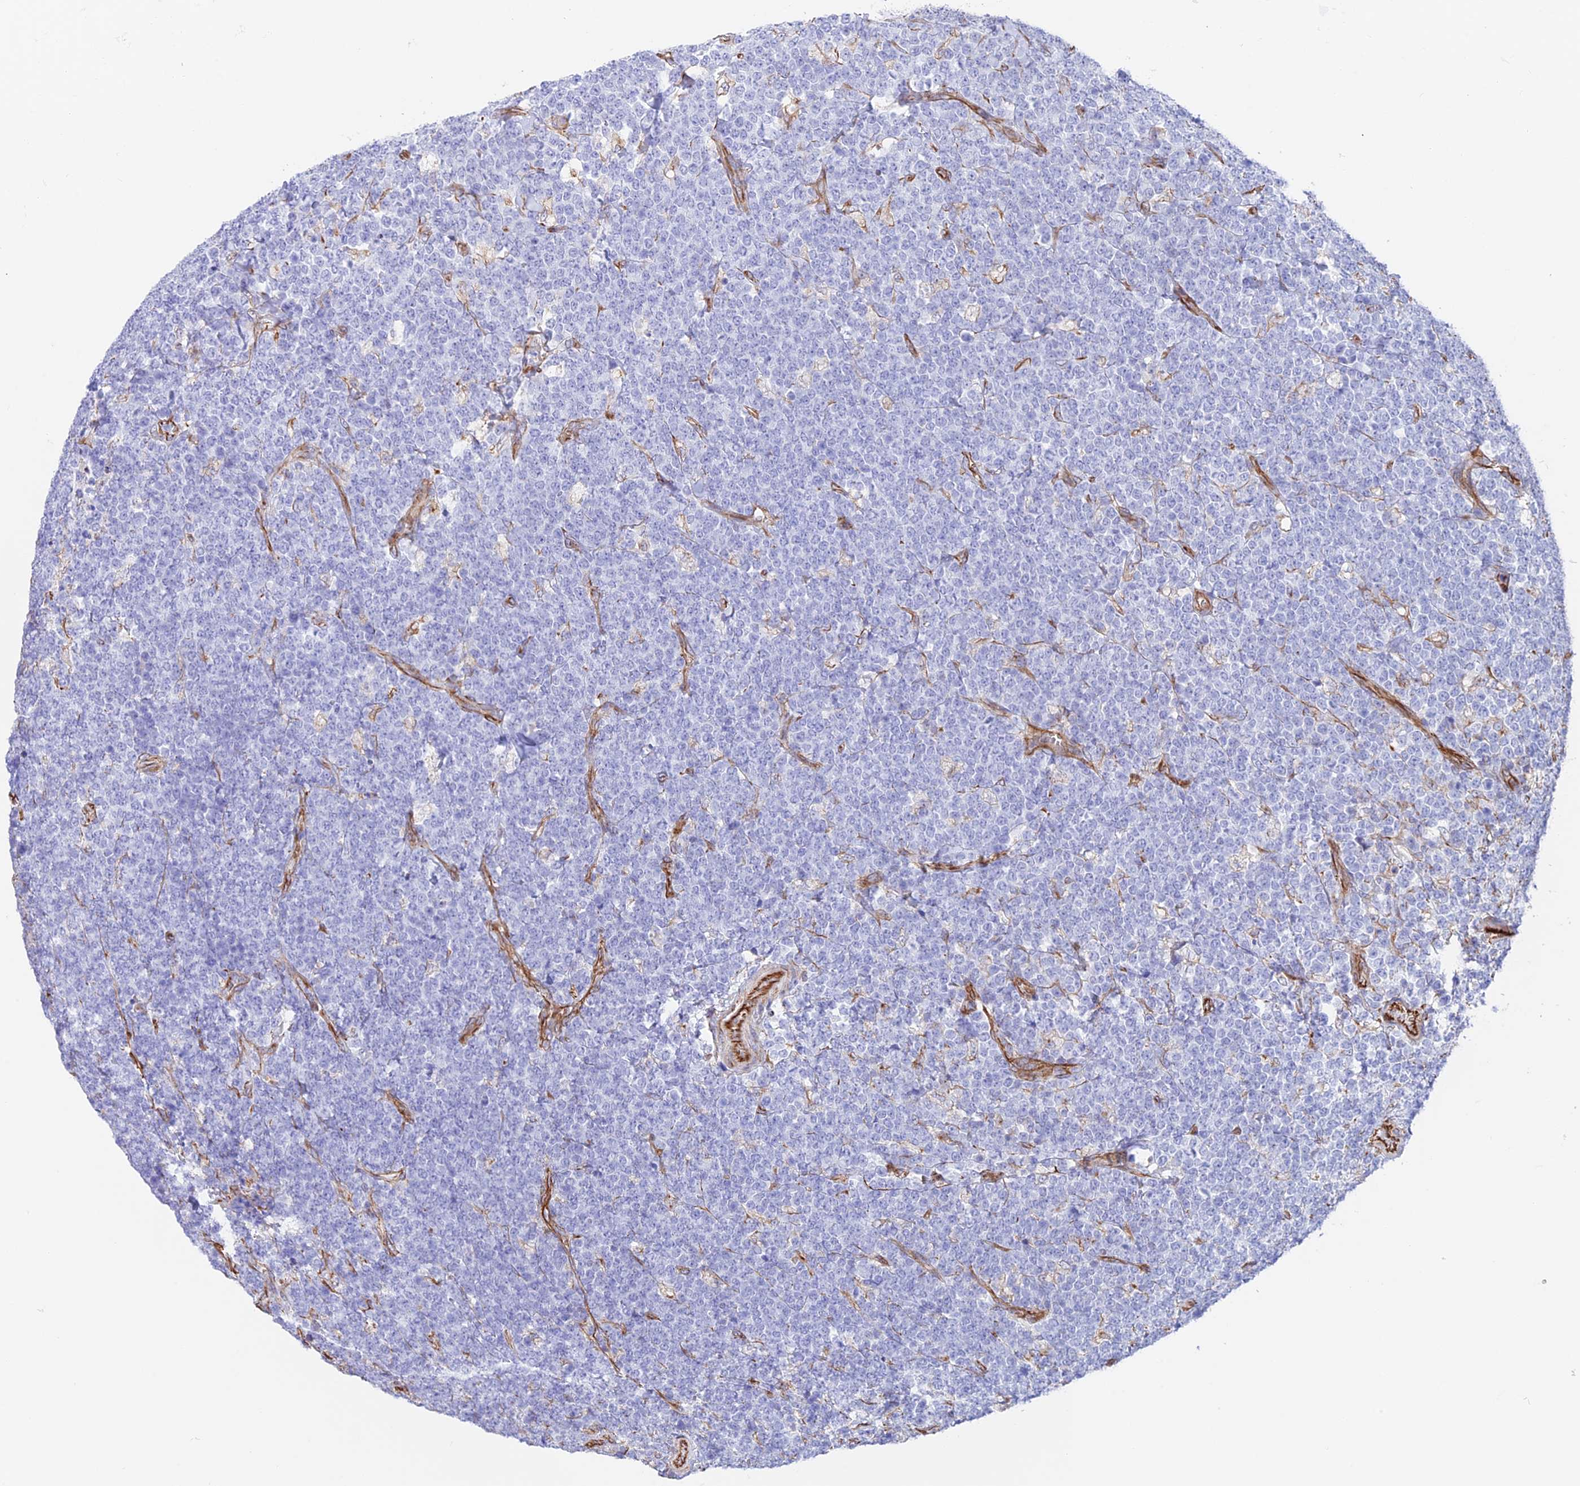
{"staining": {"intensity": "negative", "quantity": "none", "location": "none"}, "tissue": "lymphoma", "cell_type": "Tumor cells", "image_type": "cancer", "snomed": [{"axis": "morphology", "description": "Malignant lymphoma, non-Hodgkin's type, High grade"}, {"axis": "topography", "description": "Small intestine"}], "caption": "High power microscopy photomicrograph of an IHC image of malignant lymphoma, non-Hodgkin's type (high-grade), revealing no significant staining in tumor cells.", "gene": "ZNF652", "patient": {"sex": "male", "age": 8}}